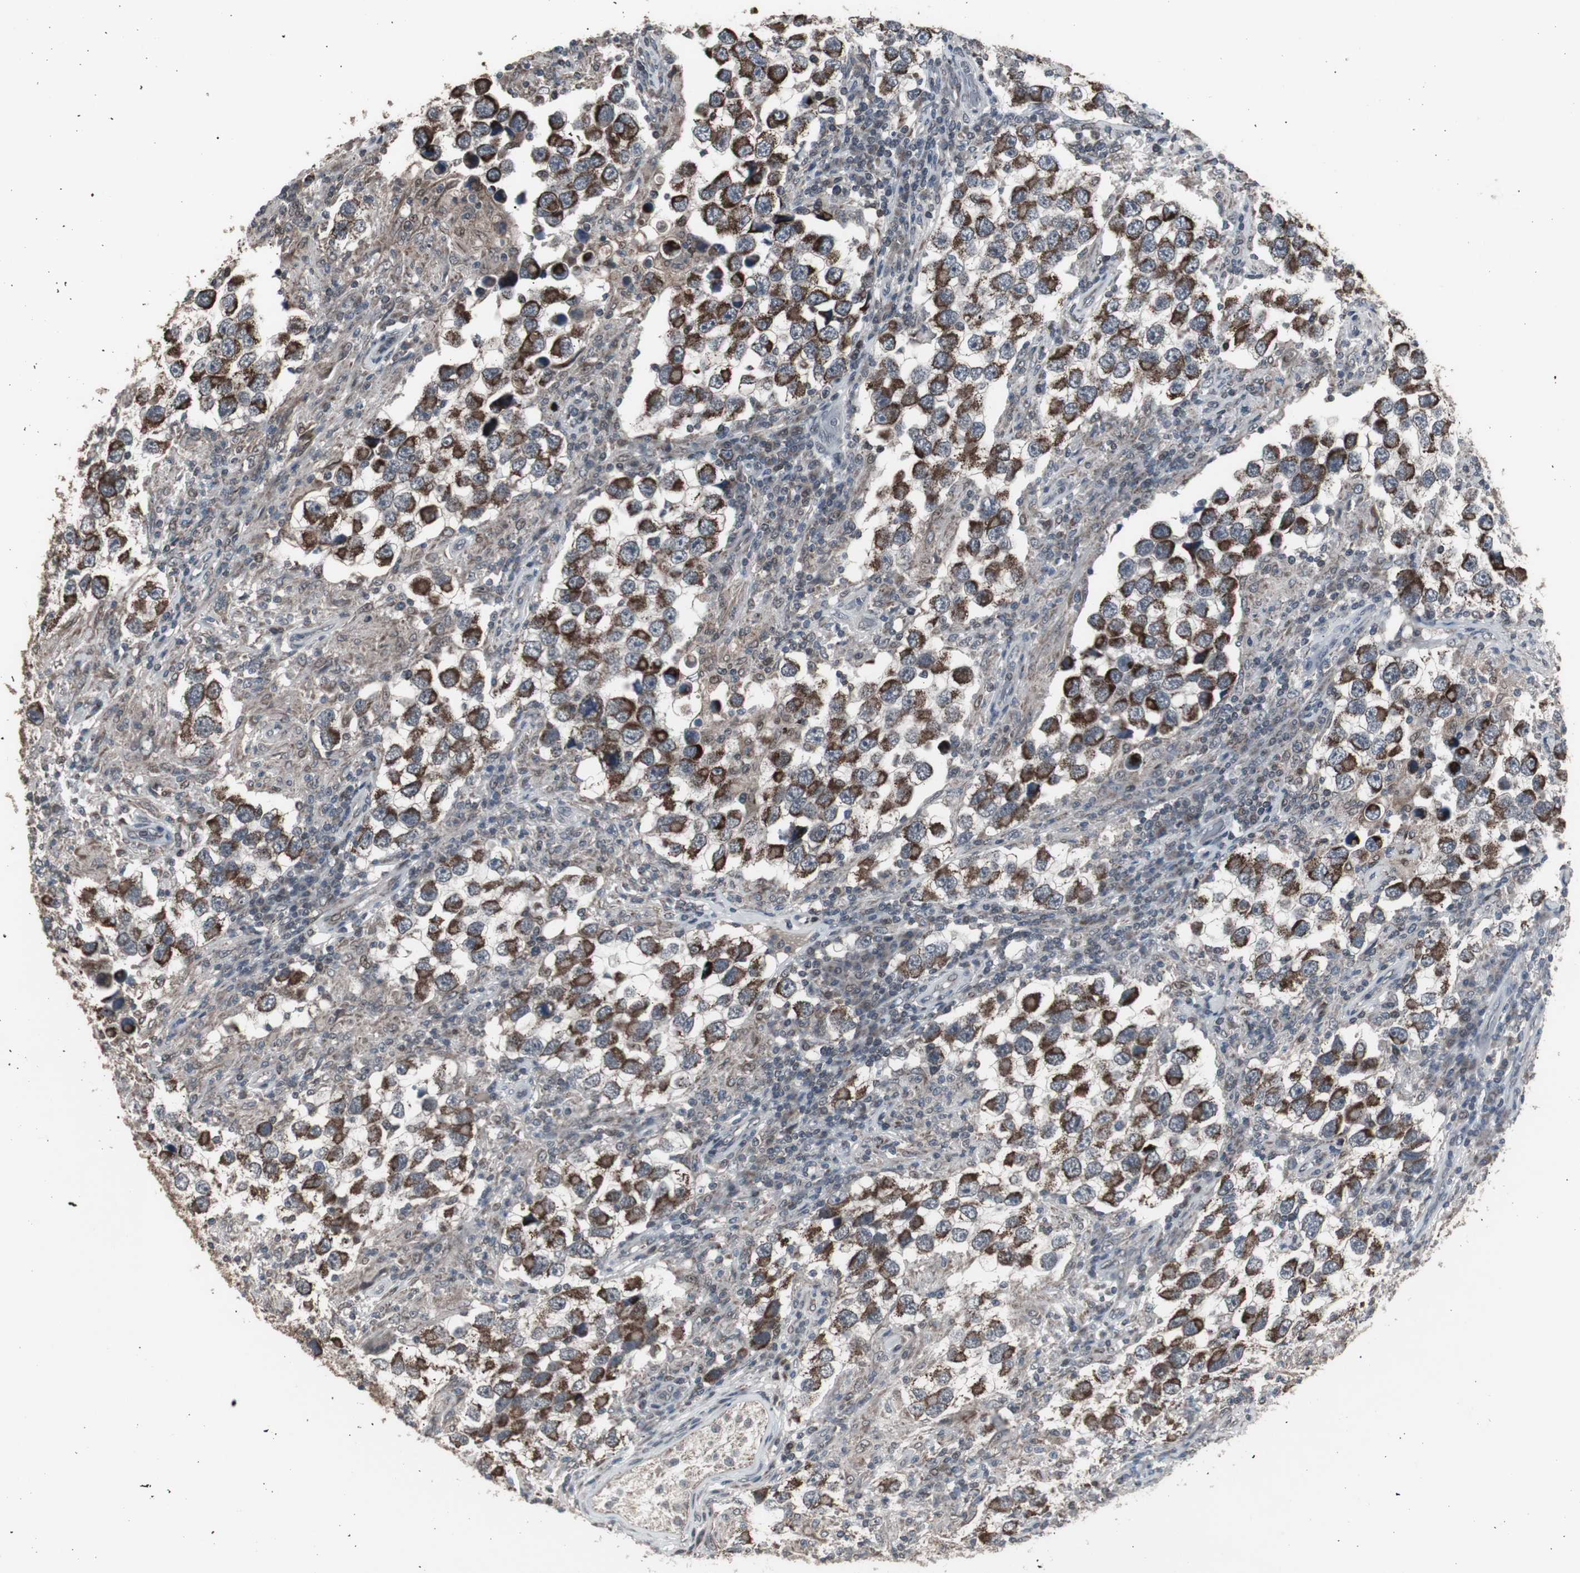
{"staining": {"intensity": "strong", "quantity": ">75%", "location": "cytoplasmic/membranous"}, "tissue": "testis cancer", "cell_type": "Tumor cells", "image_type": "cancer", "snomed": [{"axis": "morphology", "description": "Carcinoma, Embryonal, NOS"}, {"axis": "topography", "description": "Testis"}], "caption": "DAB immunohistochemical staining of testis cancer (embryonal carcinoma) displays strong cytoplasmic/membranous protein staining in about >75% of tumor cells.", "gene": "RXRA", "patient": {"sex": "male", "age": 21}}